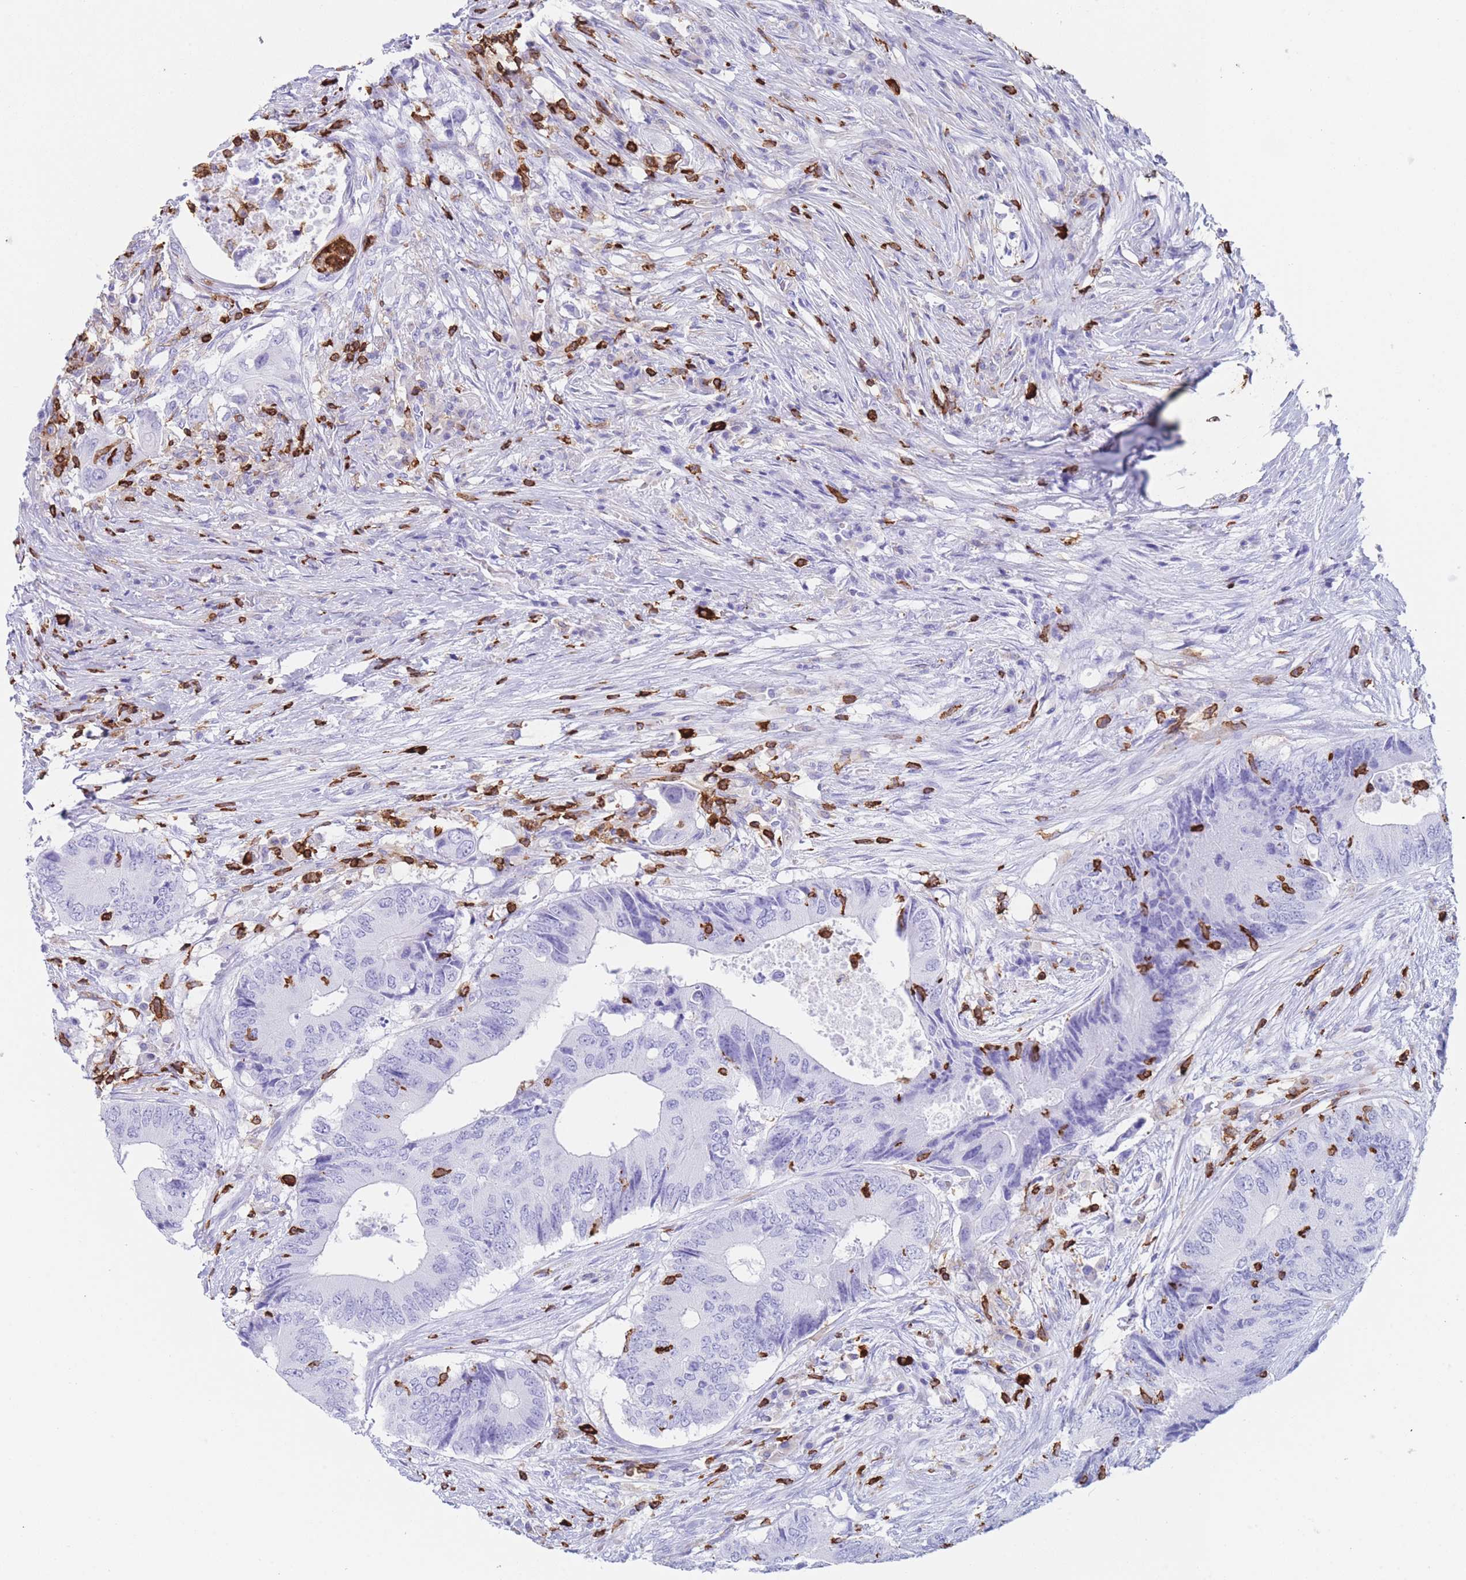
{"staining": {"intensity": "negative", "quantity": "none", "location": "none"}, "tissue": "colorectal cancer", "cell_type": "Tumor cells", "image_type": "cancer", "snomed": [{"axis": "morphology", "description": "Adenocarcinoma, NOS"}, {"axis": "topography", "description": "Colon"}], "caption": "The histopathology image demonstrates no significant staining in tumor cells of adenocarcinoma (colorectal).", "gene": "CORO1A", "patient": {"sex": "male", "age": 71}}